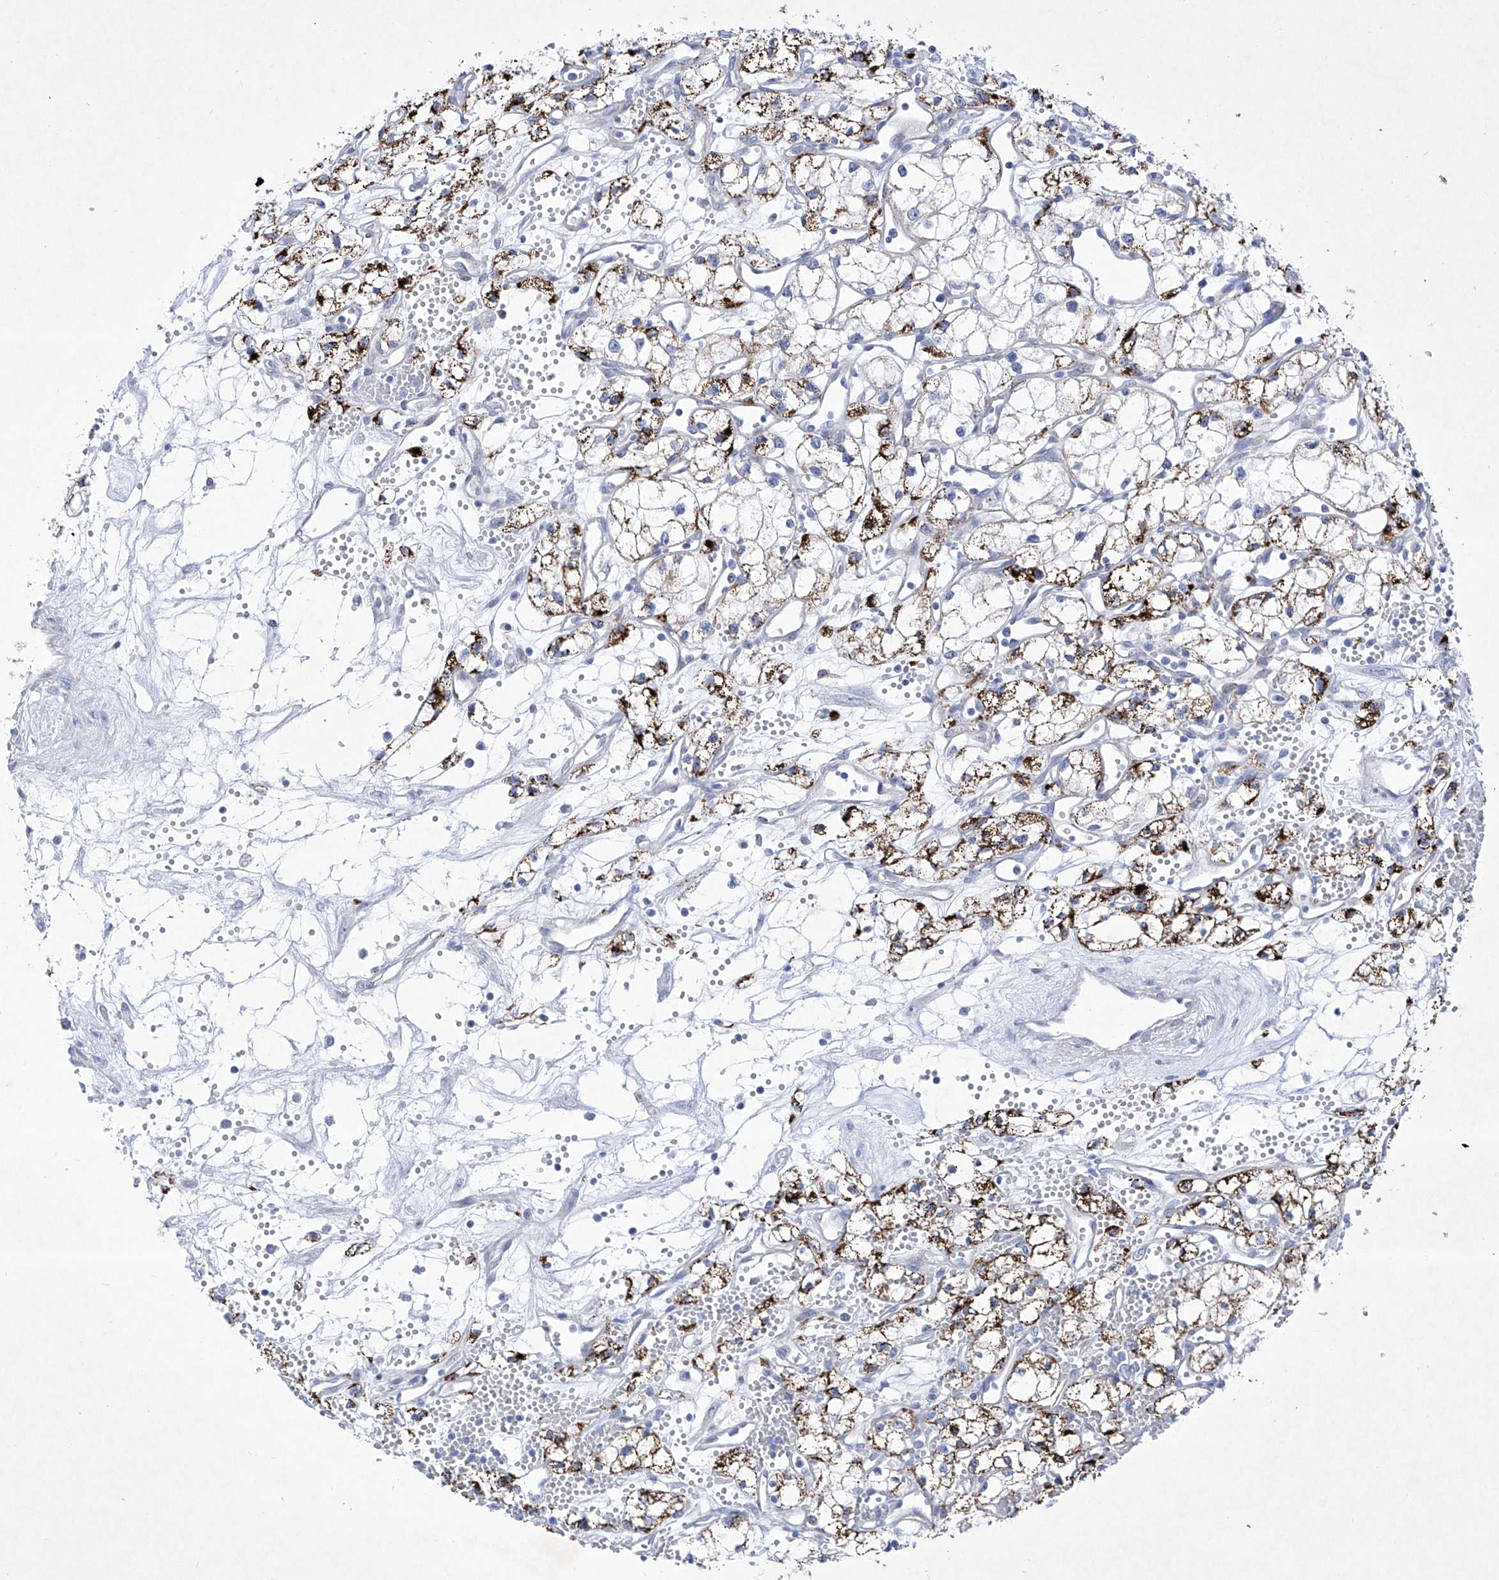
{"staining": {"intensity": "strong", "quantity": "25%-75%", "location": "cytoplasmic/membranous"}, "tissue": "renal cancer", "cell_type": "Tumor cells", "image_type": "cancer", "snomed": [{"axis": "morphology", "description": "Adenocarcinoma, NOS"}, {"axis": "topography", "description": "Kidney"}], "caption": "There is high levels of strong cytoplasmic/membranous expression in tumor cells of adenocarcinoma (renal), as demonstrated by immunohistochemical staining (brown color).", "gene": "C1orf87", "patient": {"sex": "male", "age": 59}}